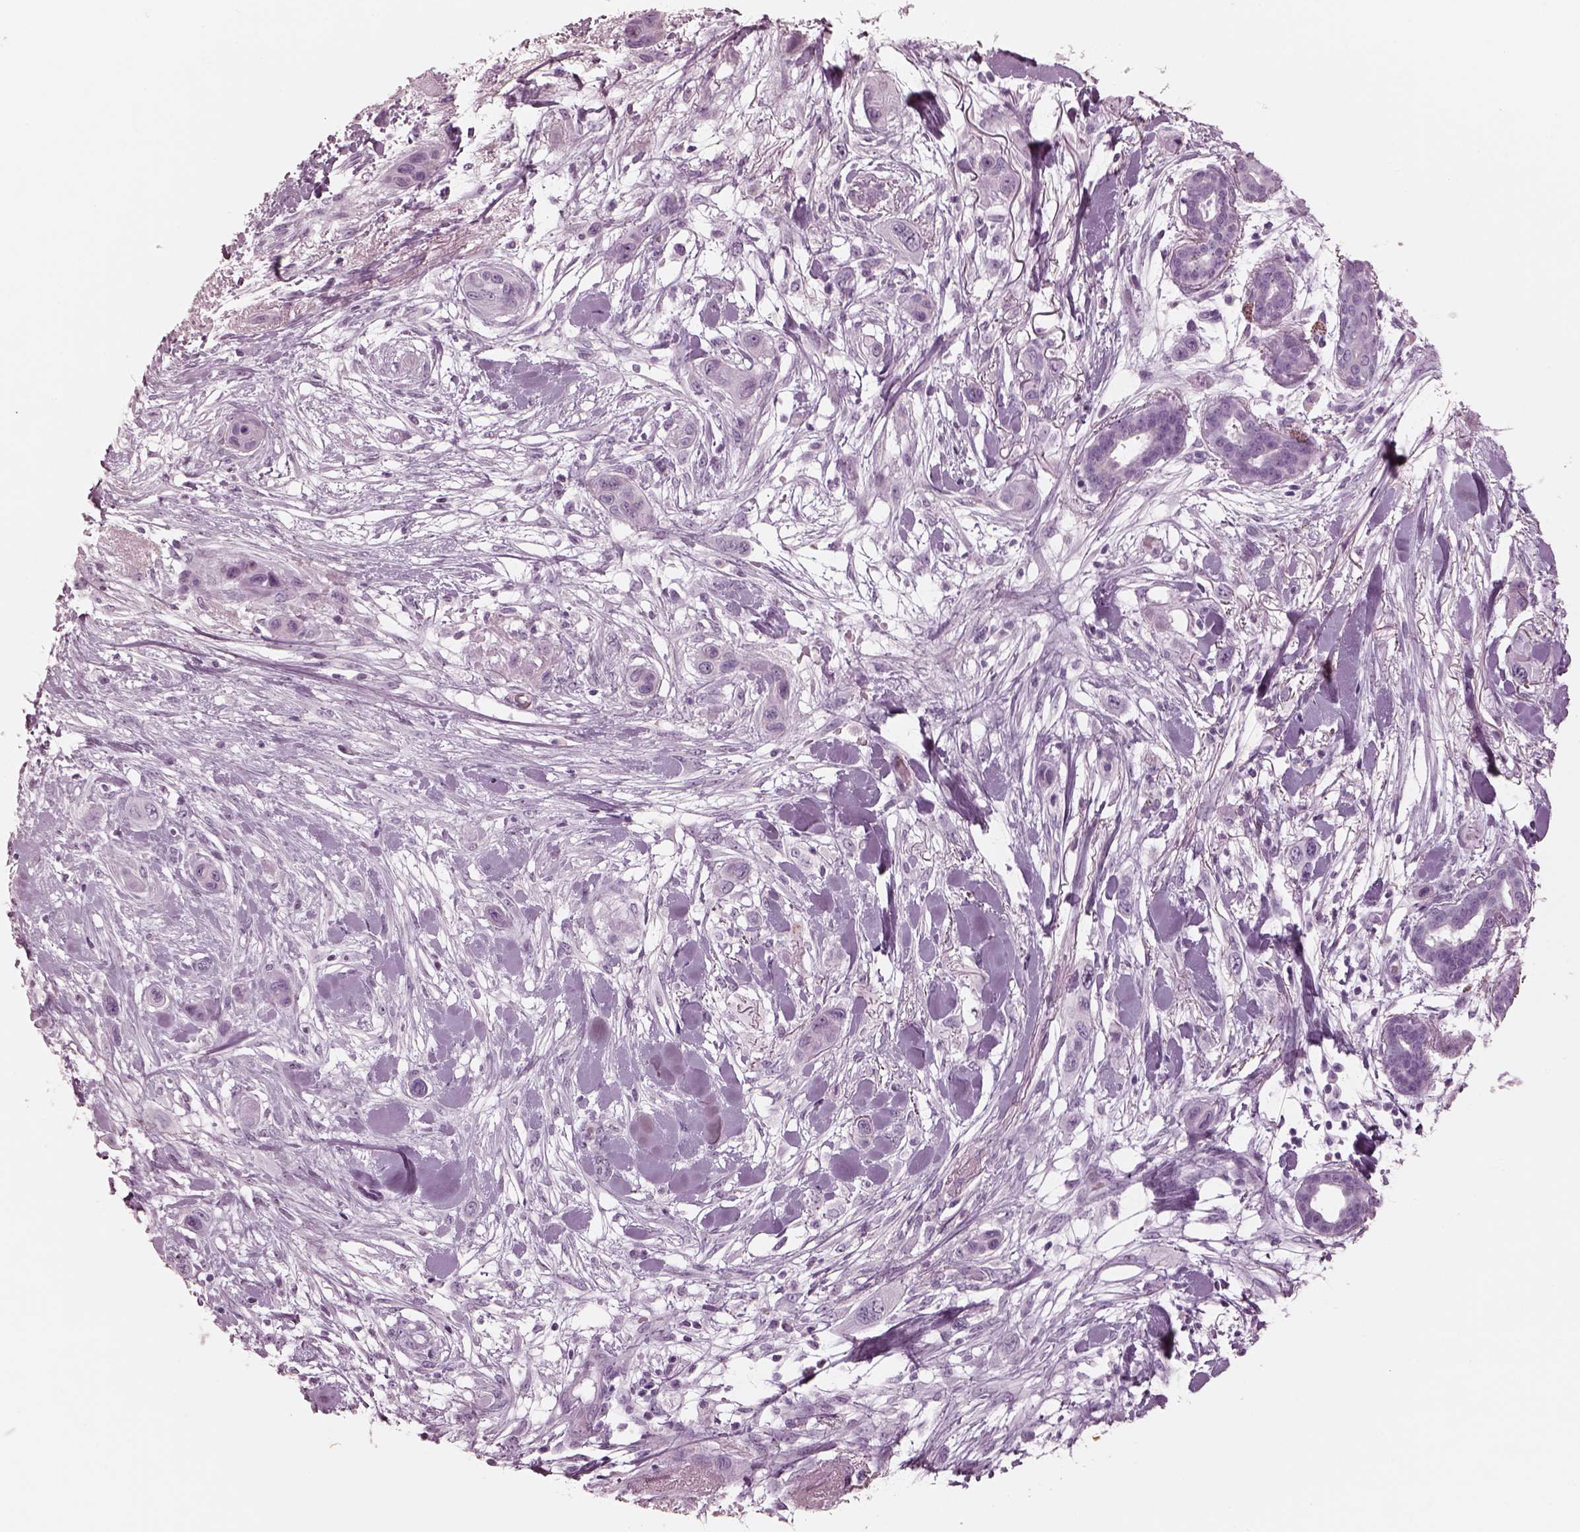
{"staining": {"intensity": "negative", "quantity": "none", "location": "none"}, "tissue": "skin cancer", "cell_type": "Tumor cells", "image_type": "cancer", "snomed": [{"axis": "morphology", "description": "Squamous cell carcinoma, NOS"}, {"axis": "topography", "description": "Skin"}], "caption": "A histopathology image of human squamous cell carcinoma (skin) is negative for staining in tumor cells. (DAB immunohistochemistry (IHC), high magnification).", "gene": "OPN4", "patient": {"sex": "male", "age": 79}}